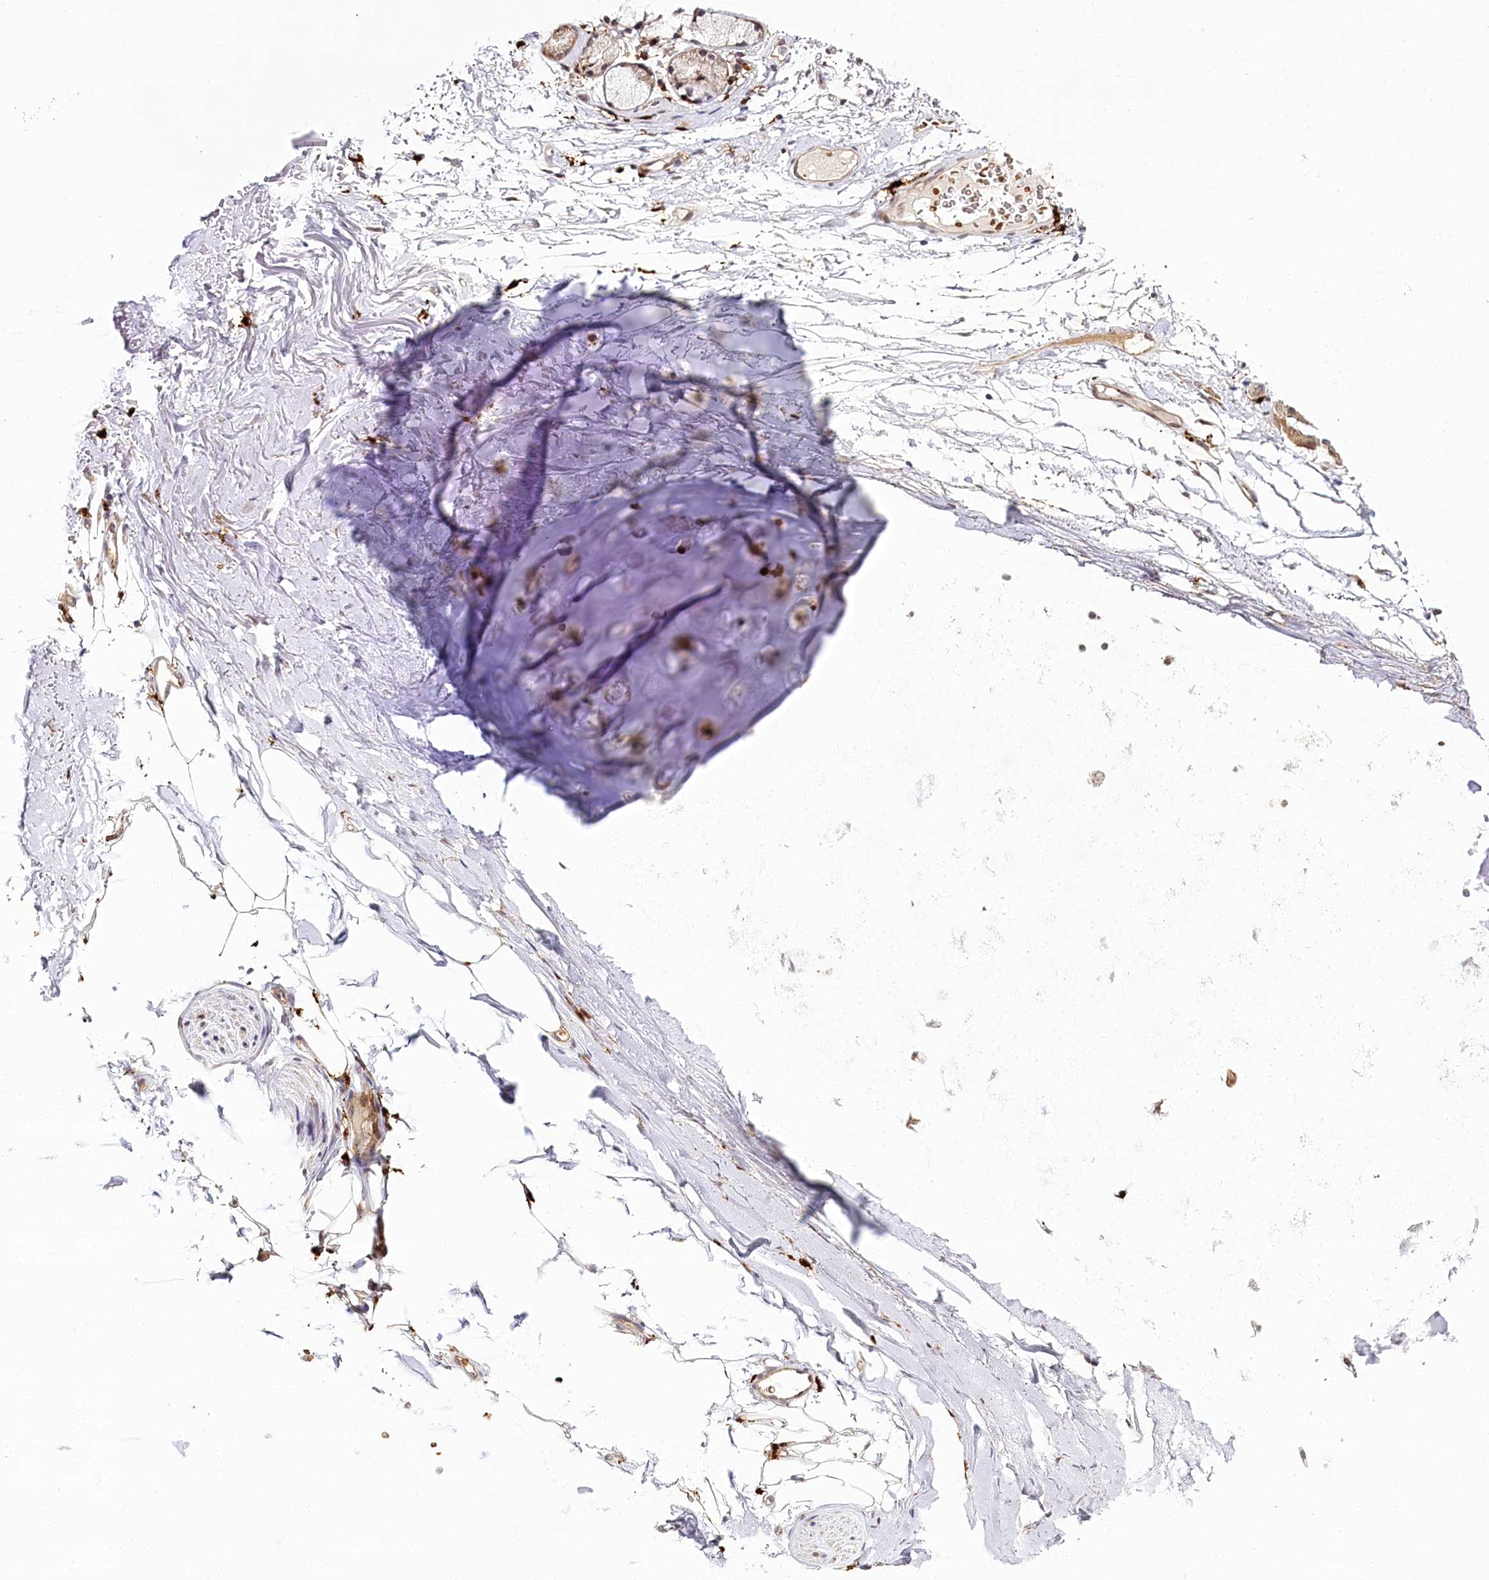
{"staining": {"intensity": "weak", "quantity": "25%-75%", "location": "nuclear"}, "tissue": "adipose tissue", "cell_type": "Adipocytes", "image_type": "normal", "snomed": [{"axis": "morphology", "description": "Normal tissue, NOS"}, {"axis": "topography", "description": "Cartilage tissue"}, {"axis": "topography", "description": "Bronchus"}], "caption": "Immunohistochemistry (DAB) staining of benign adipose tissue demonstrates weak nuclear protein positivity in approximately 25%-75% of adipocytes.", "gene": "WDR36", "patient": {"sex": "female", "age": 73}}